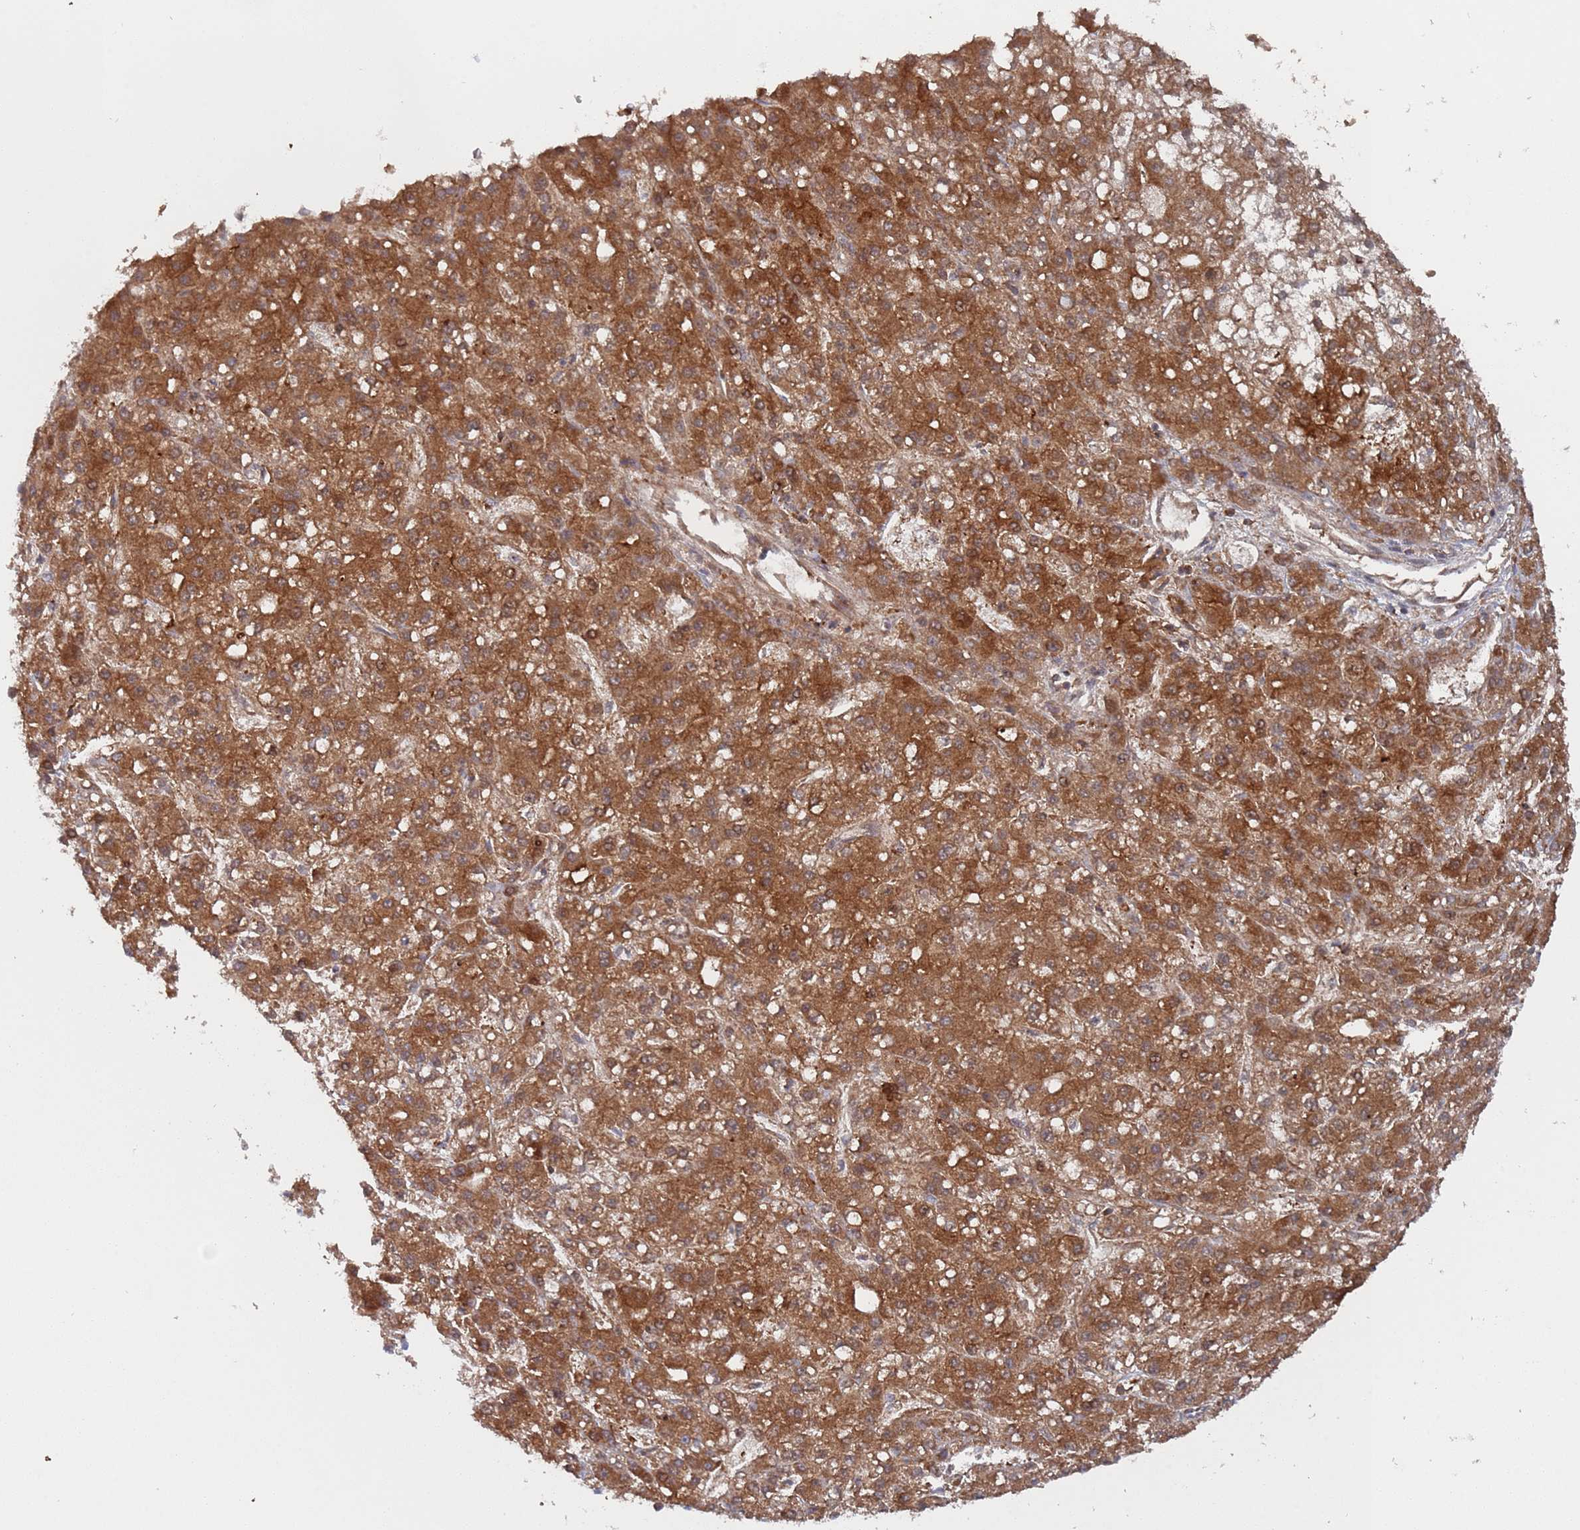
{"staining": {"intensity": "strong", "quantity": ">75%", "location": "cytoplasmic/membranous"}, "tissue": "liver cancer", "cell_type": "Tumor cells", "image_type": "cancer", "snomed": [{"axis": "morphology", "description": "Carcinoma, Hepatocellular, NOS"}, {"axis": "topography", "description": "Liver"}], "caption": "A high-resolution micrograph shows immunohistochemistry (IHC) staining of liver hepatocellular carcinoma, which demonstrates strong cytoplasmic/membranous staining in about >75% of tumor cells. (IHC, brightfield microscopy, high magnification).", "gene": "DDX60", "patient": {"sex": "male", "age": 67}}